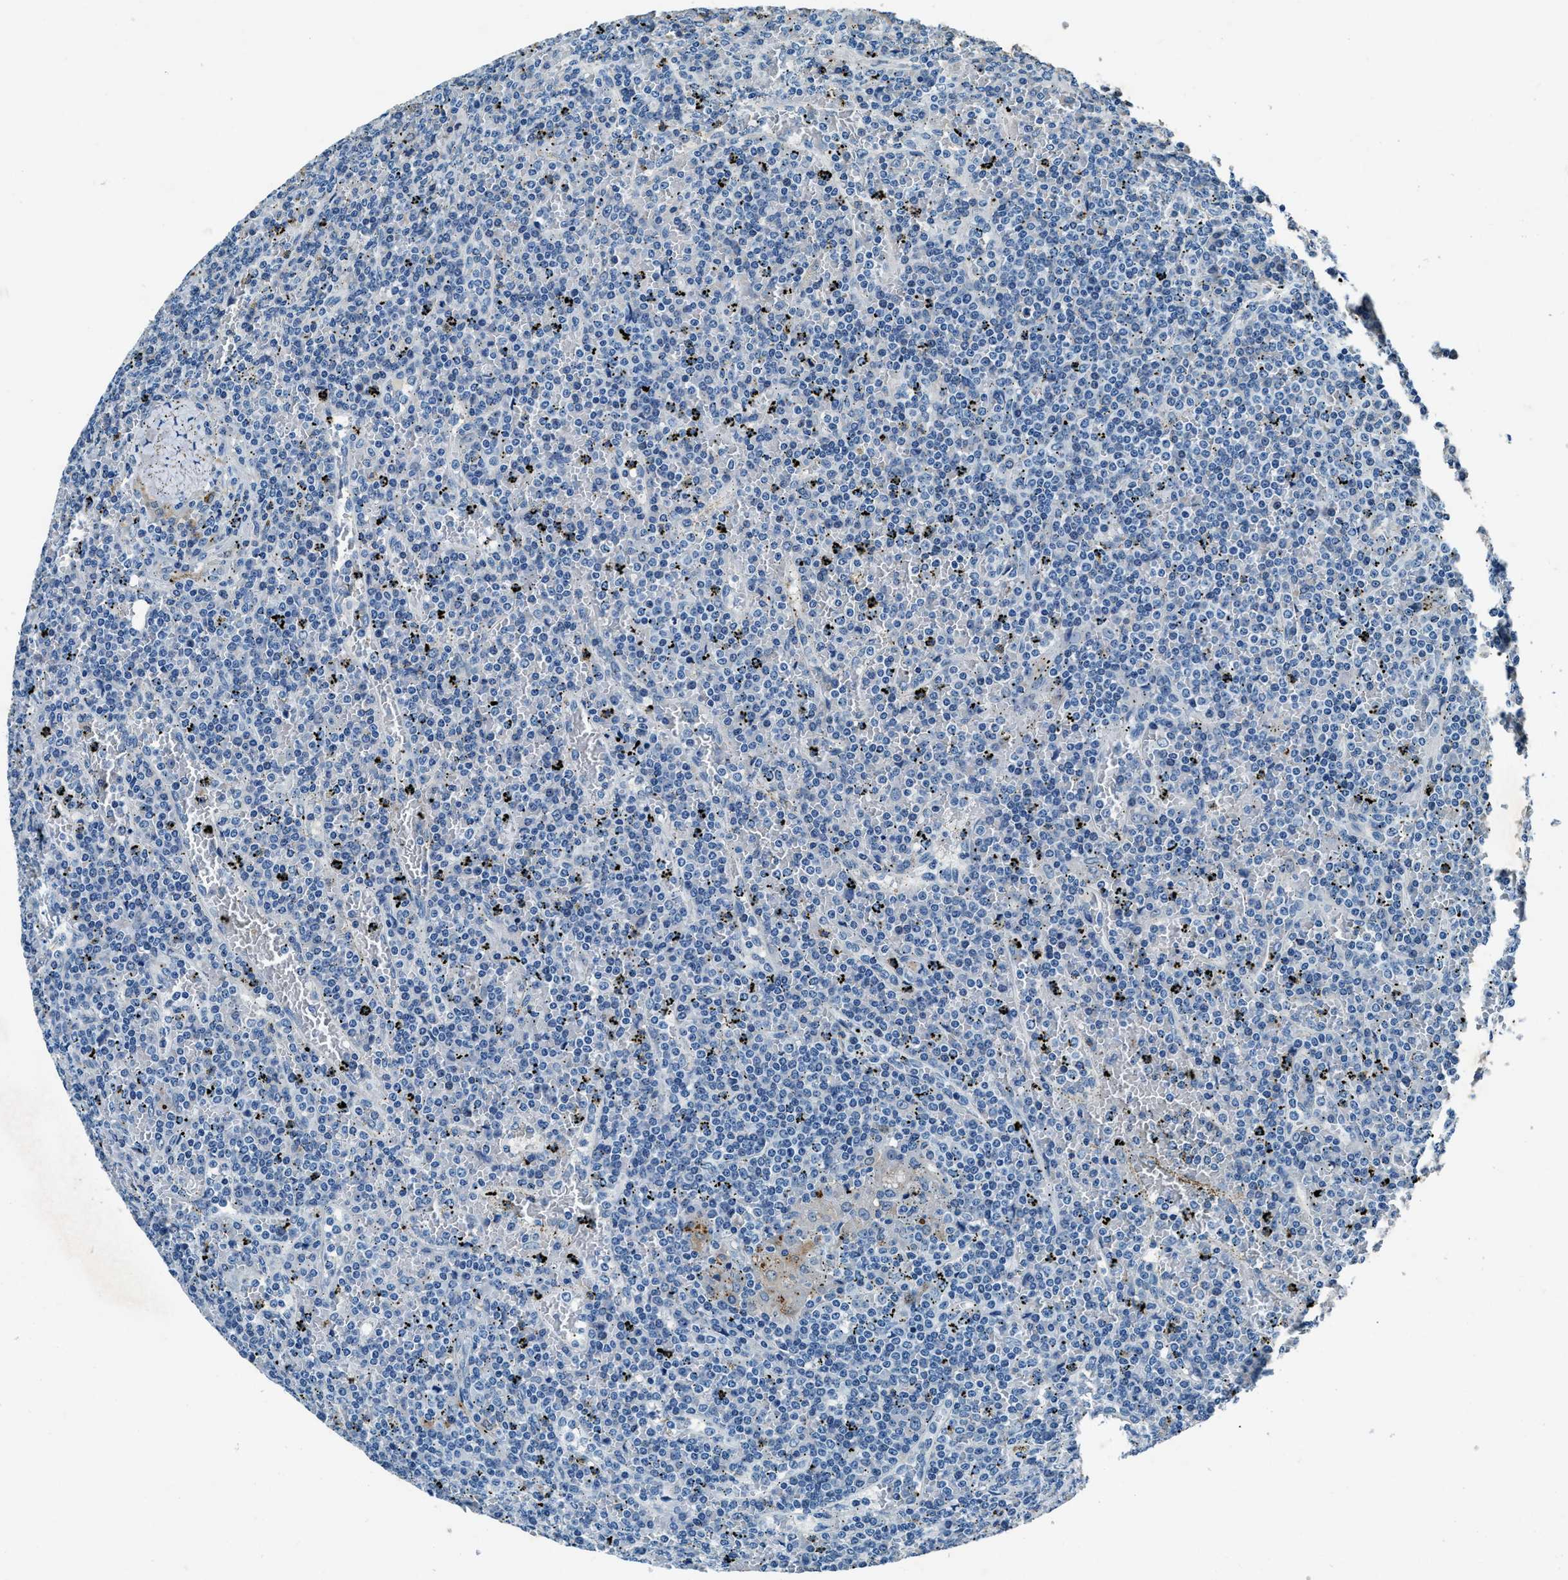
{"staining": {"intensity": "negative", "quantity": "none", "location": "none"}, "tissue": "lymphoma", "cell_type": "Tumor cells", "image_type": "cancer", "snomed": [{"axis": "morphology", "description": "Malignant lymphoma, non-Hodgkin's type, Low grade"}, {"axis": "topography", "description": "Spleen"}], "caption": "Histopathology image shows no significant protein staining in tumor cells of malignant lymphoma, non-Hodgkin's type (low-grade). Nuclei are stained in blue.", "gene": "PTPDC1", "patient": {"sex": "female", "age": 19}}